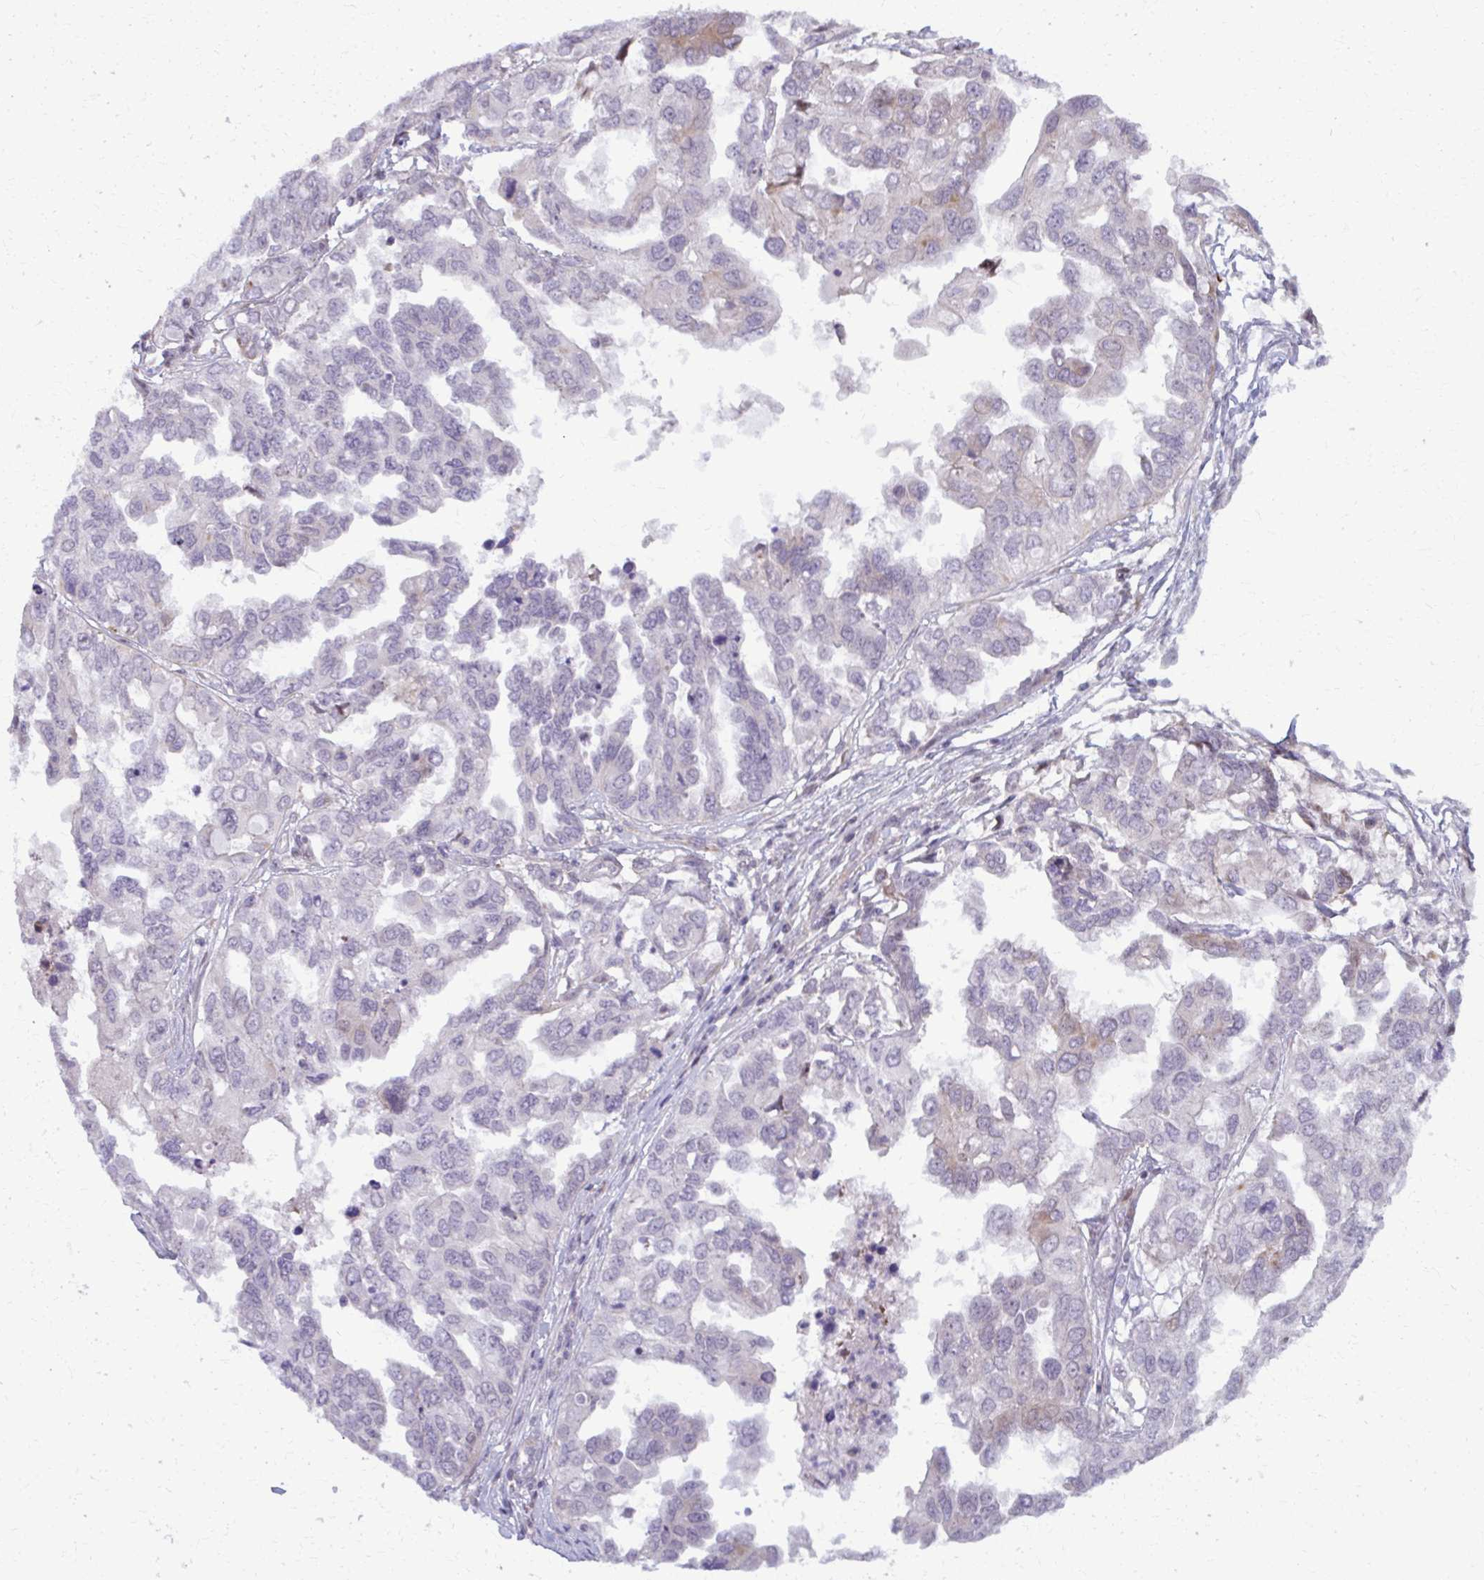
{"staining": {"intensity": "negative", "quantity": "none", "location": "none"}, "tissue": "ovarian cancer", "cell_type": "Tumor cells", "image_type": "cancer", "snomed": [{"axis": "morphology", "description": "Cystadenocarcinoma, serous, NOS"}, {"axis": "topography", "description": "Ovary"}], "caption": "DAB (3,3'-diaminobenzidine) immunohistochemical staining of serous cystadenocarcinoma (ovarian) reveals no significant expression in tumor cells. The staining is performed using DAB brown chromogen with nuclei counter-stained in using hematoxylin.", "gene": "MAF1", "patient": {"sex": "female", "age": 53}}